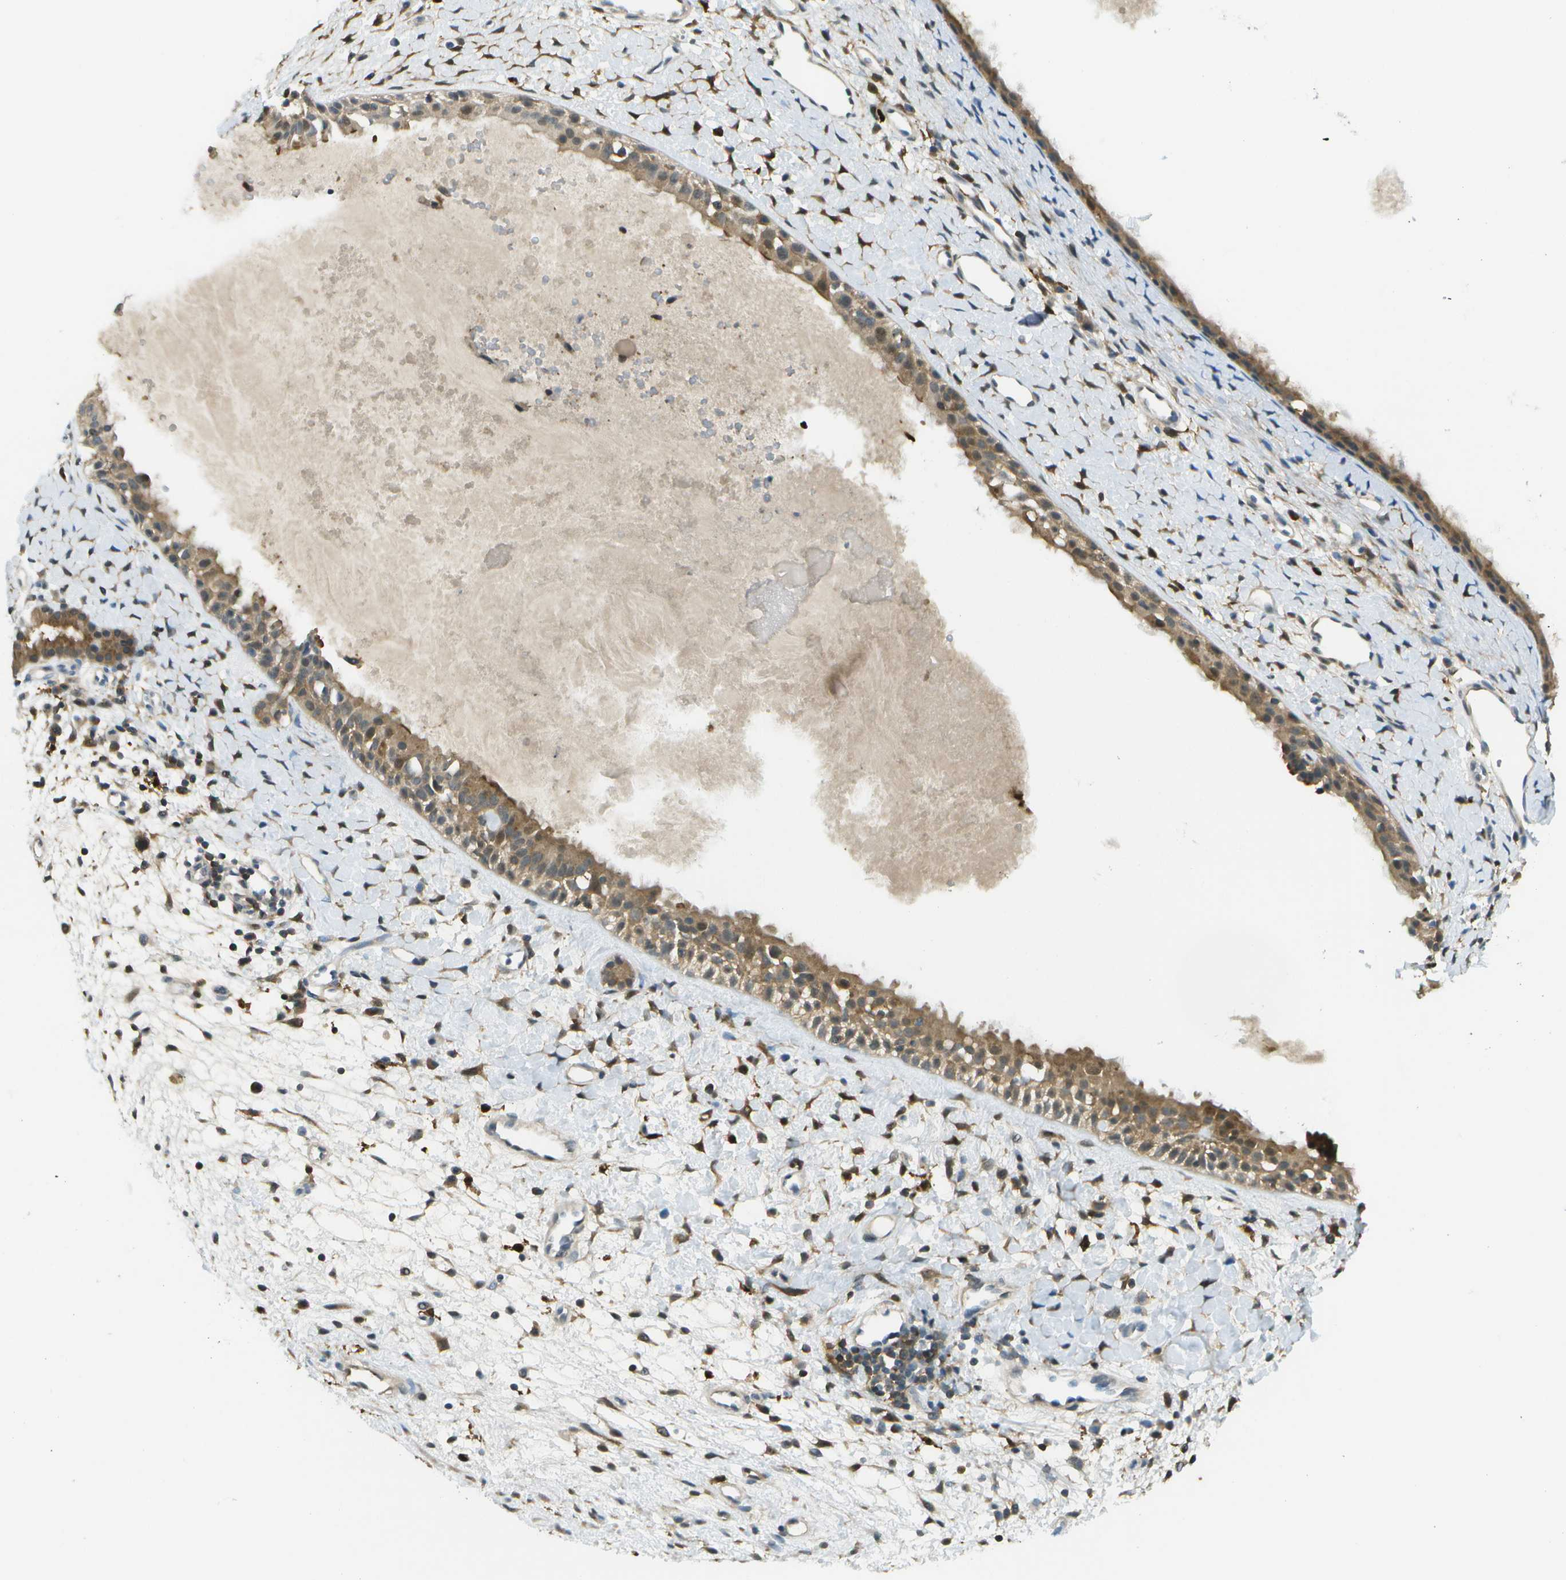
{"staining": {"intensity": "moderate", "quantity": ">75%", "location": "cytoplasmic/membranous"}, "tissue": "nasopharynx", "cell_type": "Respiratory epithelial cells", "image_type": "normal", "snomed": [{"axis": "morphology", "description": "Normal tissue, NOS"}, {"axis": "topography", "description": "Nasopharynx"}], "caption": "Protein staining displays moderate cytoplasmic/membranous positivity in approximately >75% of respiratory epithelial cells in benign nasopharynx.", "gene": "CDH23", "patient": {"sex": "male", "age": 22}}